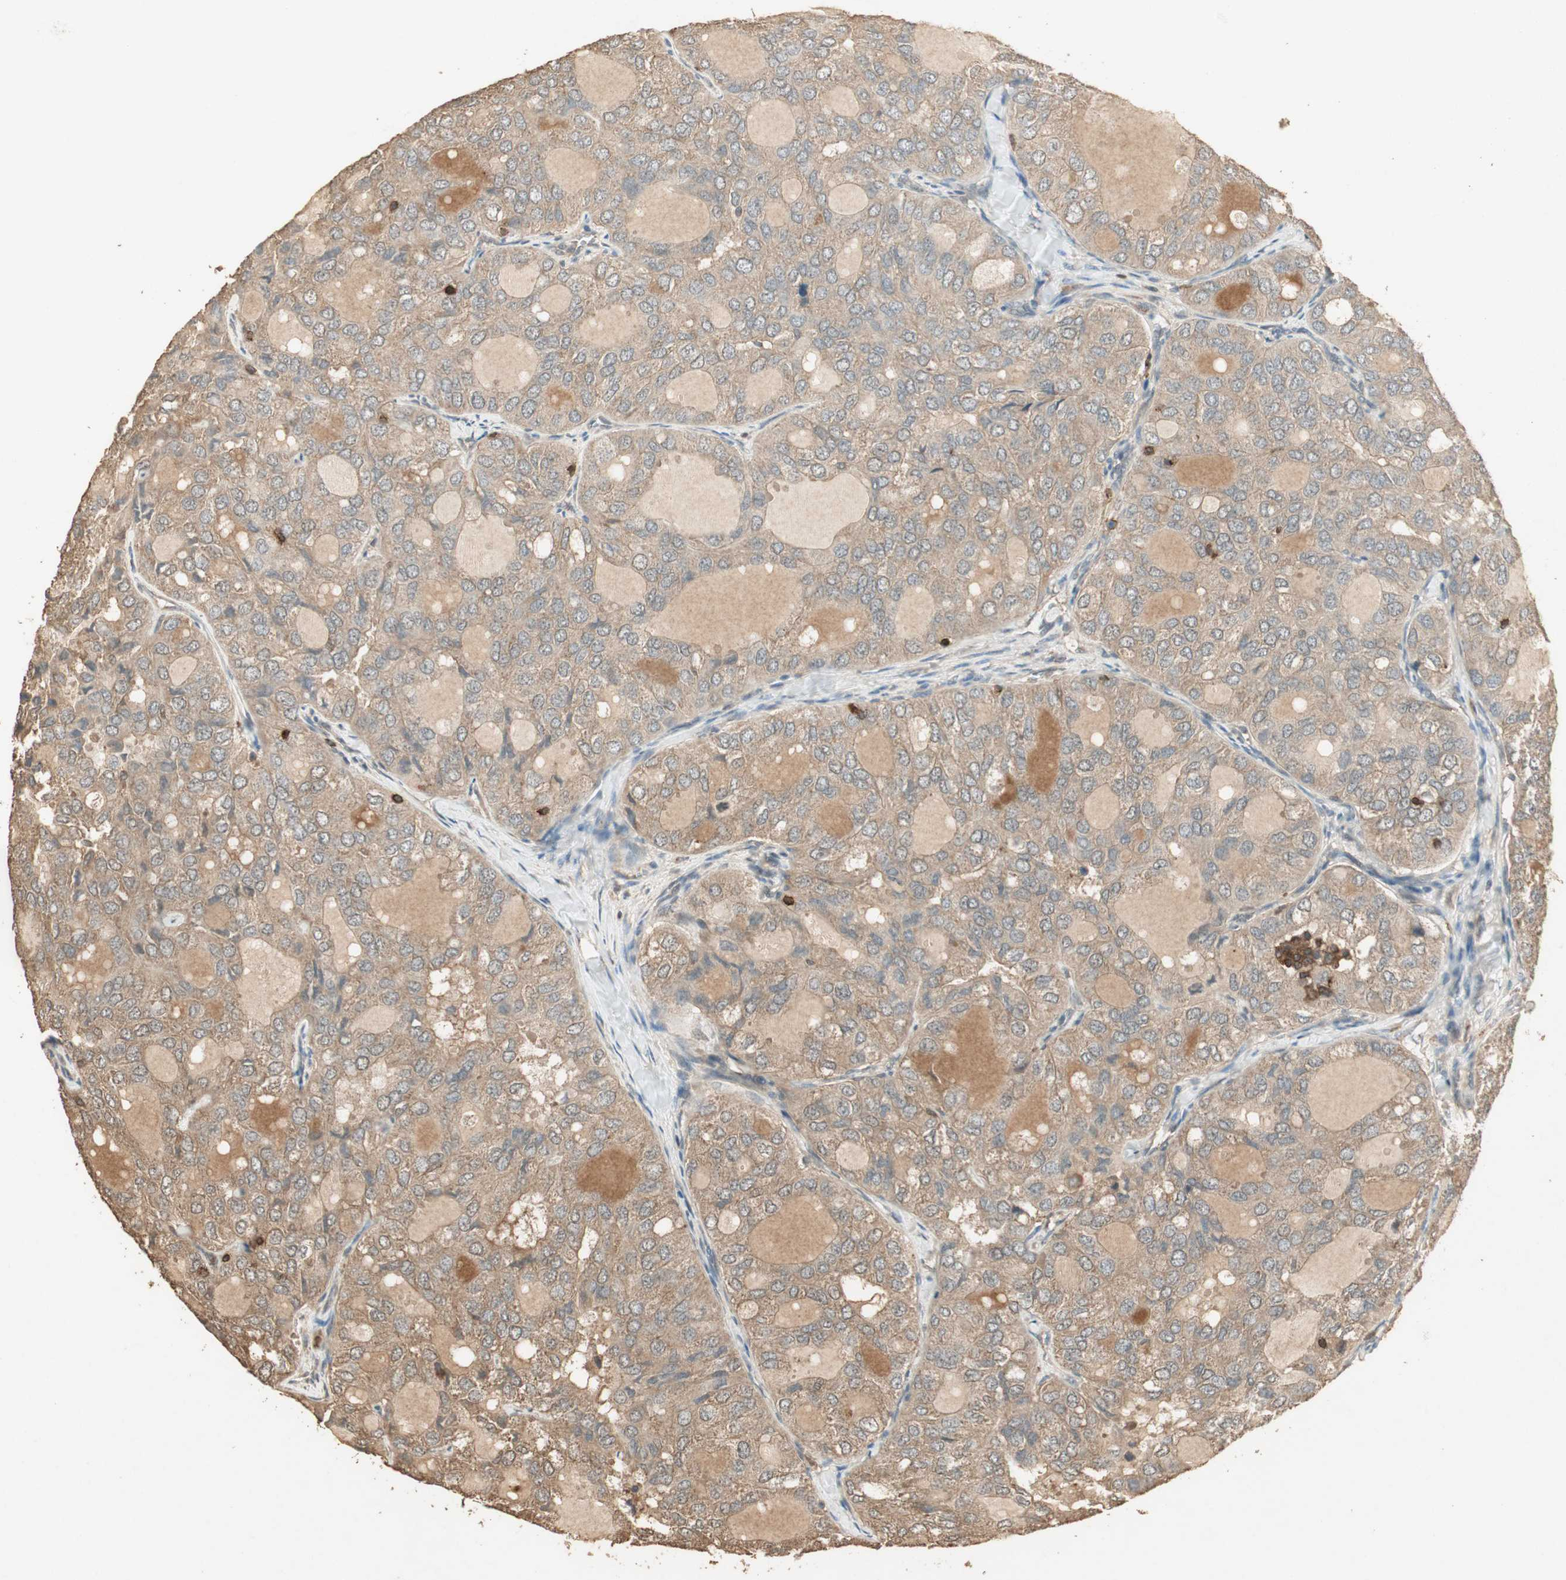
{"staining": {"intensity": "moderate", "quantity": ">75%", "location": "cytoplasmic/membranous"}, "tissue": "thyroid cancer", "cell_type": "Tumor cells", "image_type": "cancer", "snomed": [{"axis": "morphology", "description": "Follicular adenoma carcinoma, NOS"}, {"axis": "topography", "description": "Thyroid gland"}], "caption": "A high-resolution histopathology image shows immunohistochemistry (IHC) staining of thyroid cancer (follicular adenoma carcinoma), which demonstrates moderate cytoplasmic/membranous staining in about >75% of tumor cells.", "gene": "USP2", "patient": {"sex": "male", "age": 75}}